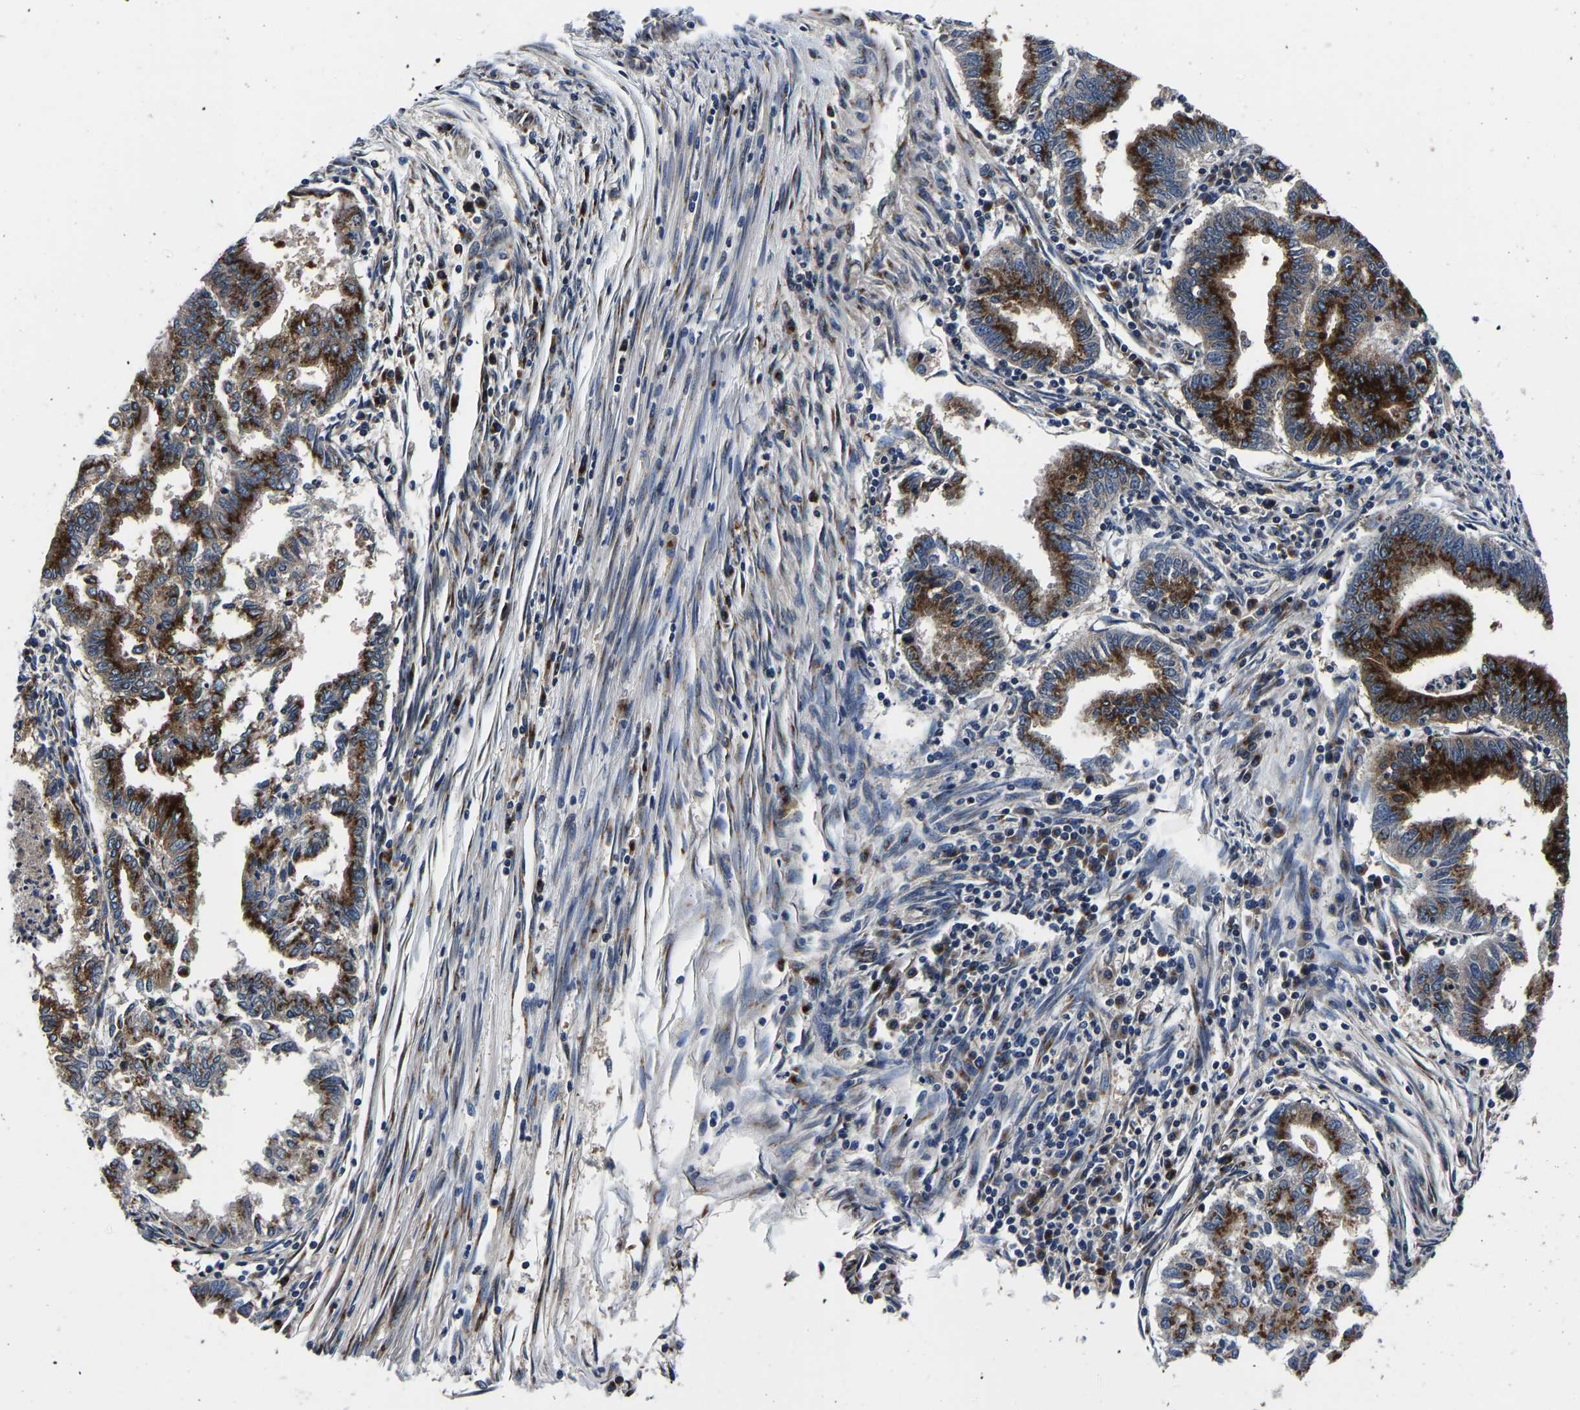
{"staining": {"intensity": "strong", "quantity": ">75%", "location": "cytoplasmic/membranous"}, "tissue": "endometrial cancer", "cell_type": "Tumor cells", "image_type": "cancer", "snomed": [{"axis": "morphology", "description": "Polyp, NOS"}, {"axis": "morphology", "description": "Adenocarcinoma, NOS"}, {"axis": "morphology", "description": "Adenoma, NOS"}, {"axis": "topography", "description": "Endometrium"}], "caption": "Immunohistochemistry (IHC) micrograph of endometrial cancer stained for a protein (brown), which exhibits high levels of strong cytoplasmic/membranous staining in about >75% of tumor cells.", "gene": "RABAC1", "patient": {"sex": "female", "age": 79}}